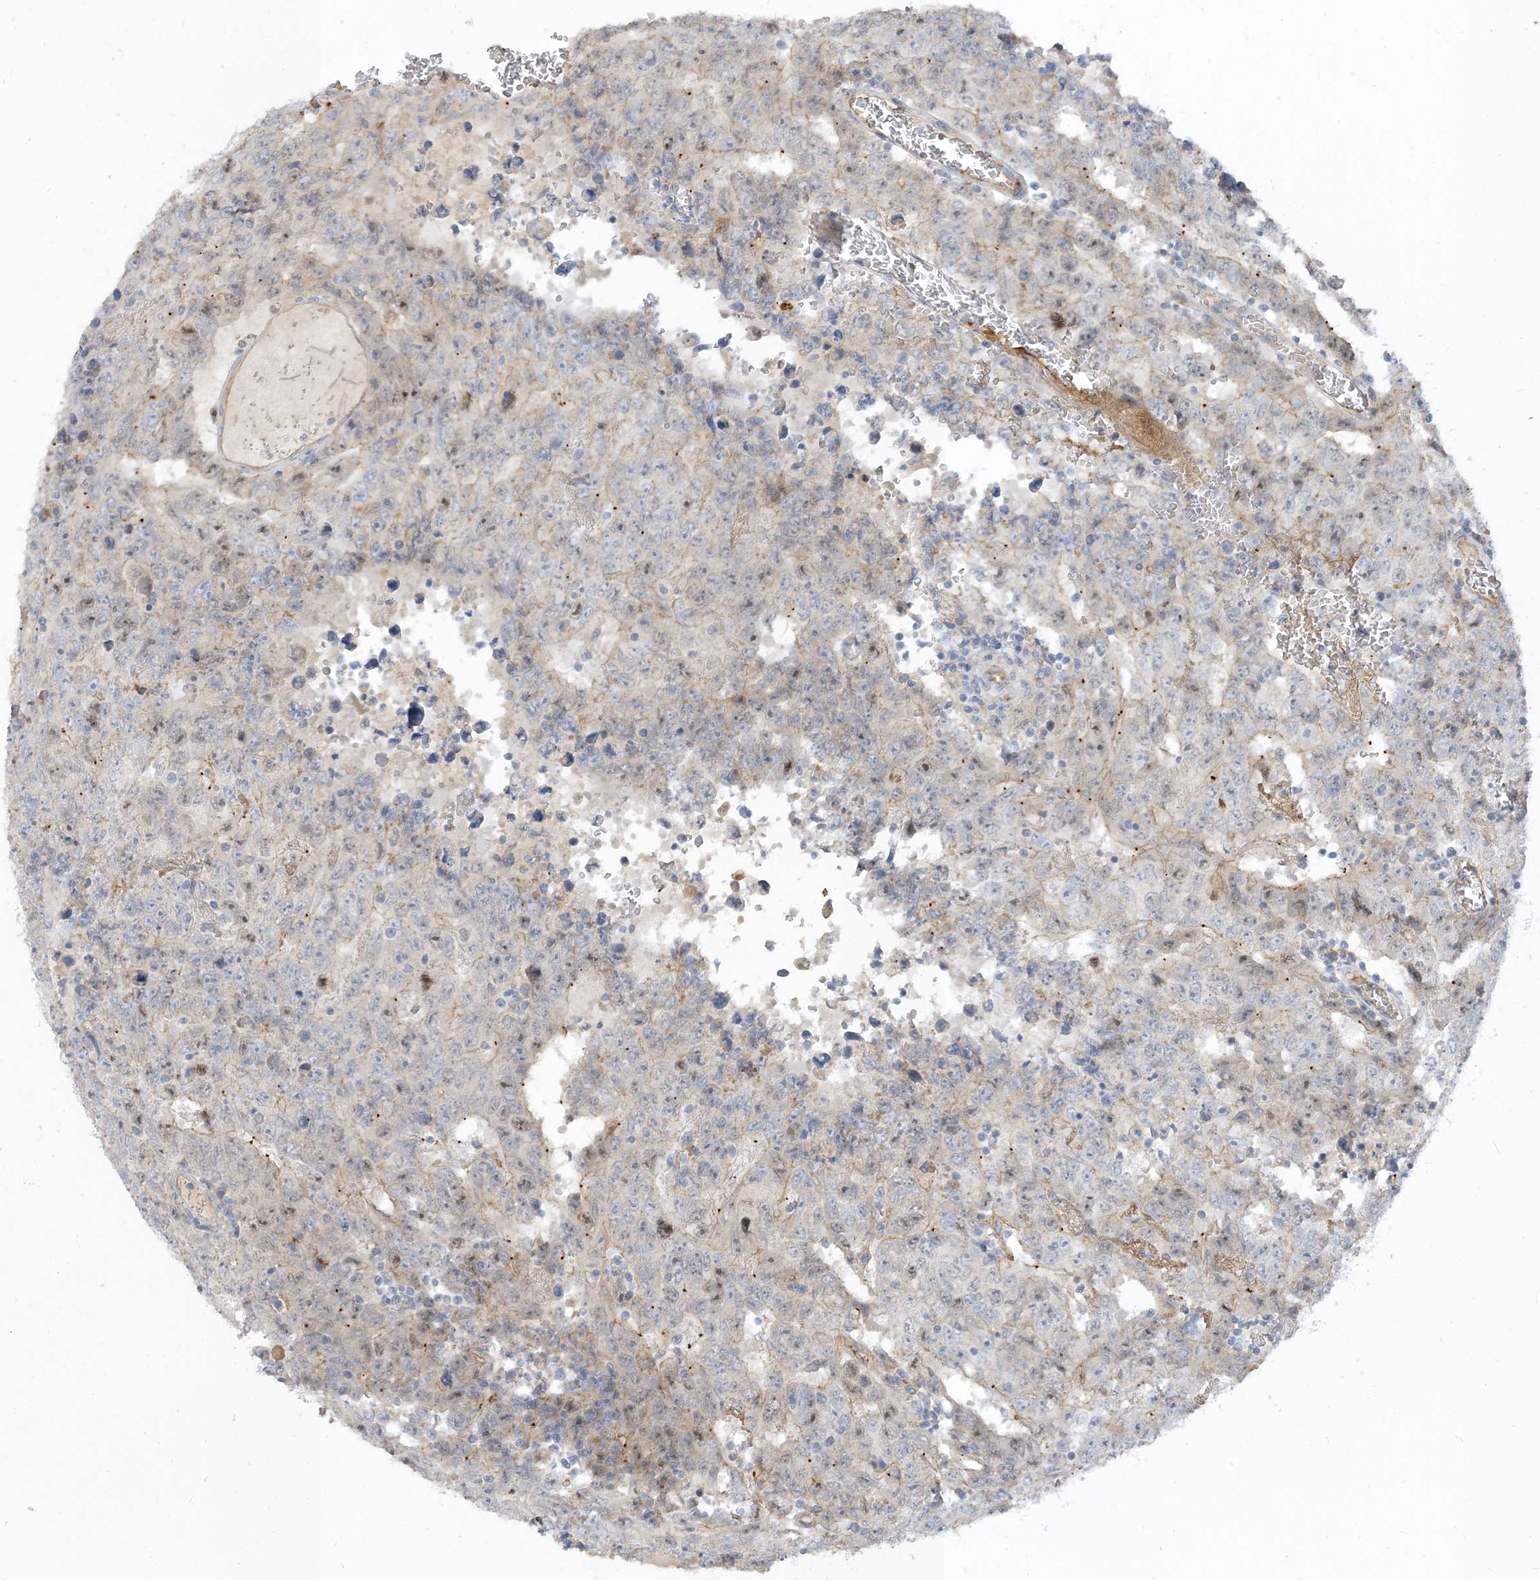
{"staining": {"intensity": "weak", "quantity": "25%-75%", "location": "cytoplasmic/membranous,nuclear"}, "tissue": "testis cancer", "cell_type": "Tumor cells", "image_type": "cancer", "snomed": [{"axis": "morphology", "description": "Carcinoma, Embryonal, NOS"}, {"axis": "topography", "description": "Testis"}], "caption": "Brown immunohistochemical staining in human testis cancer displays weak cytoplasmic/membranous and nuclear positivity in approximately 25%-75% of tumor cells.", "gene": "PEAR1", "patient": {"sex": "male", "age": 26}}